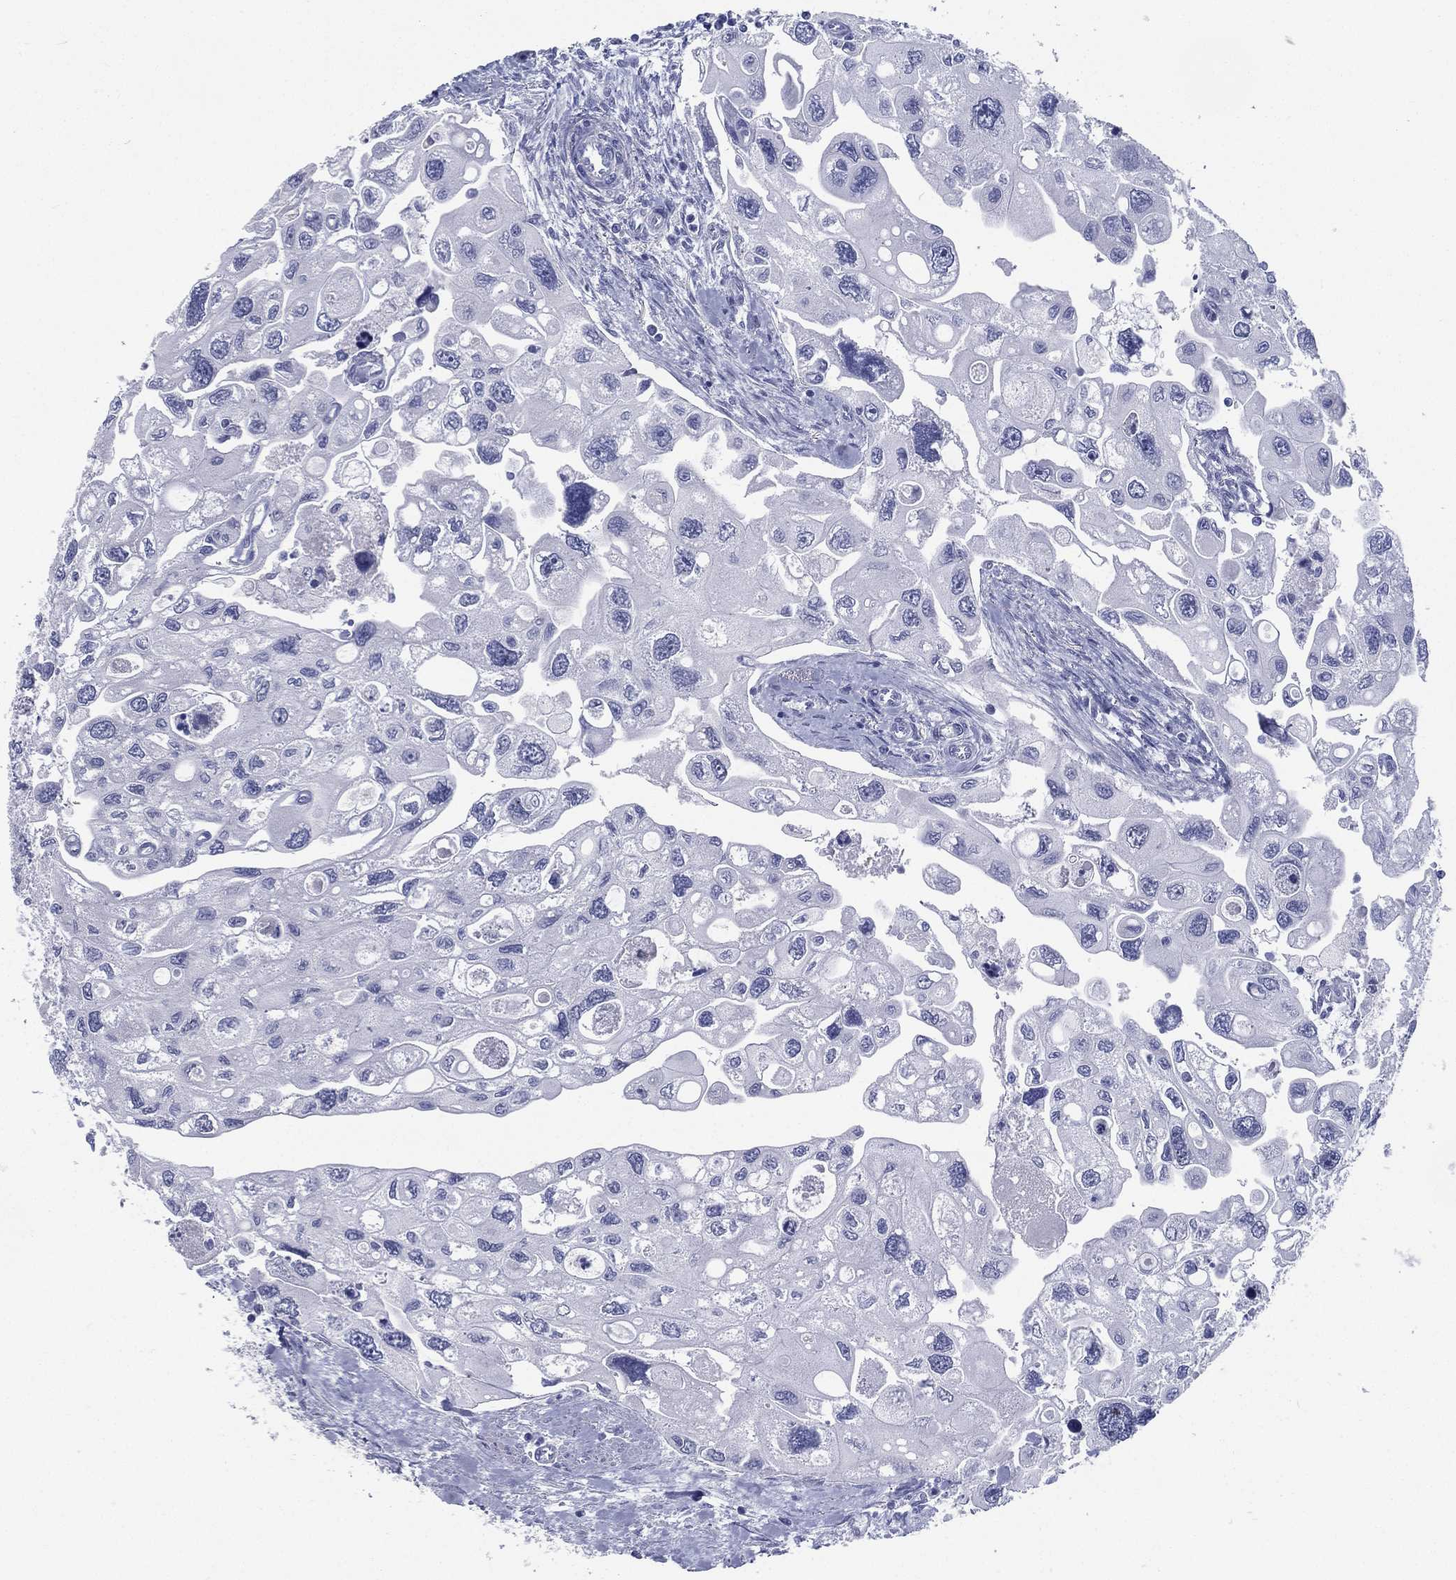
{"staining": {"intensity": "negative", "quantity": "none", "location": "none"}, "tissue": "urothelial cancer", "cell_type": "Tumor cells", "image_type": "cancer", "snomed": [{"axis": "morphology", "description": "Urothelial carcinoma, High grade"}, {"axis": "topography", "description": "Urinary bladder"}], "caption": "Tumor cells are negative for protein expression in human high-grade urothelial carcinoma.", "gene": "RSPH4A", "patient": {"sex": "male", "age": 59}}